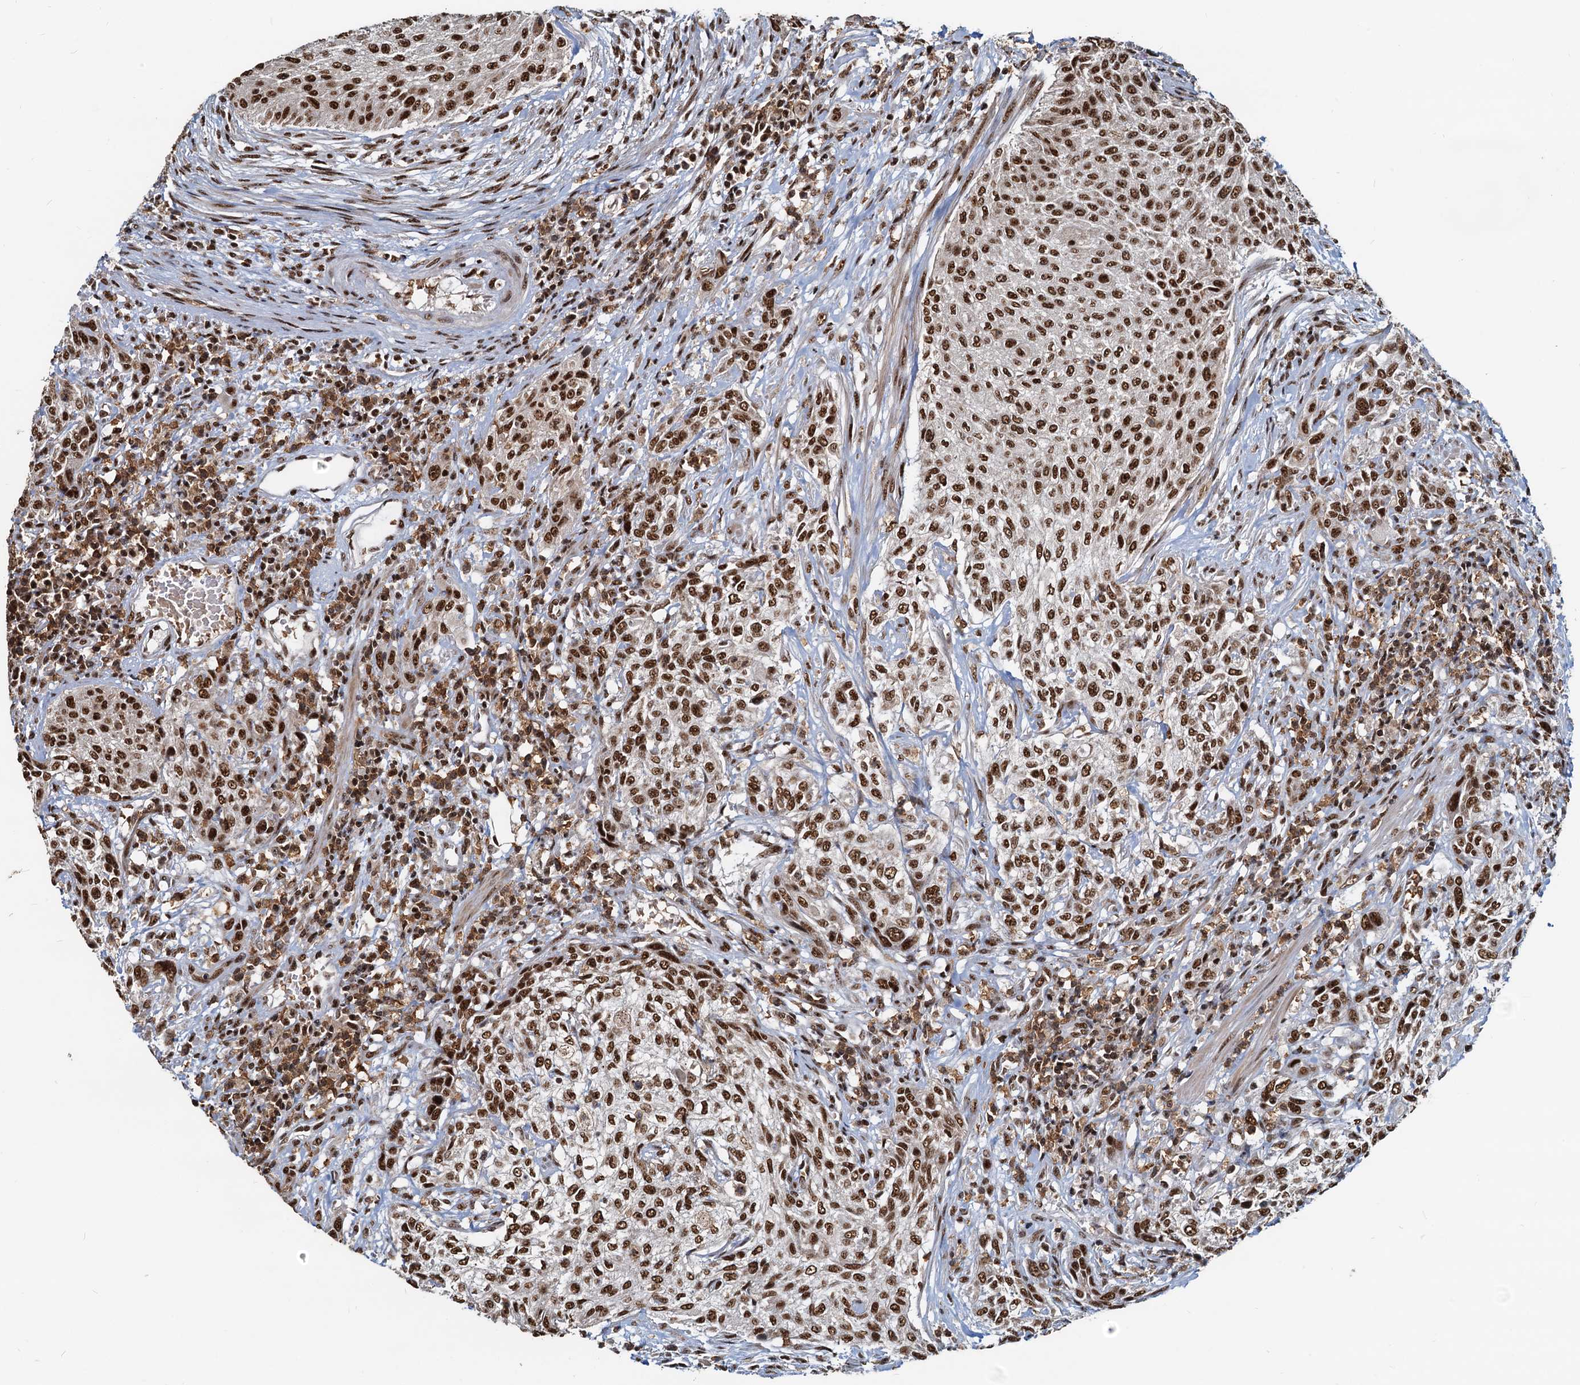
{"staining": {"intensity": "strong", "quantity": ">75%", "location": "nuclear"}, "tissue": "urothelial cancer", "cell_type": "Tumor cells", "image_type": "cancer", "snomed": [{"axis": "morphology", "description": "Normal tissue, NOS"}, {"axis": "morphology", "description": "Urothelial carcinoma, NOS"}, {"axis": "topography", "description": "Urinary bladder"}, {"axis": "topography", "description": "Peripheral nerve tissue"}], "caption": "About >75% of tumor cells in transitional cell carcinoma exhibit strong nuclear protein staining as visualized by brown immunohistochemical staining.", "gene": "RSRC2", "patient": {"sex": "male", "age": 35}}